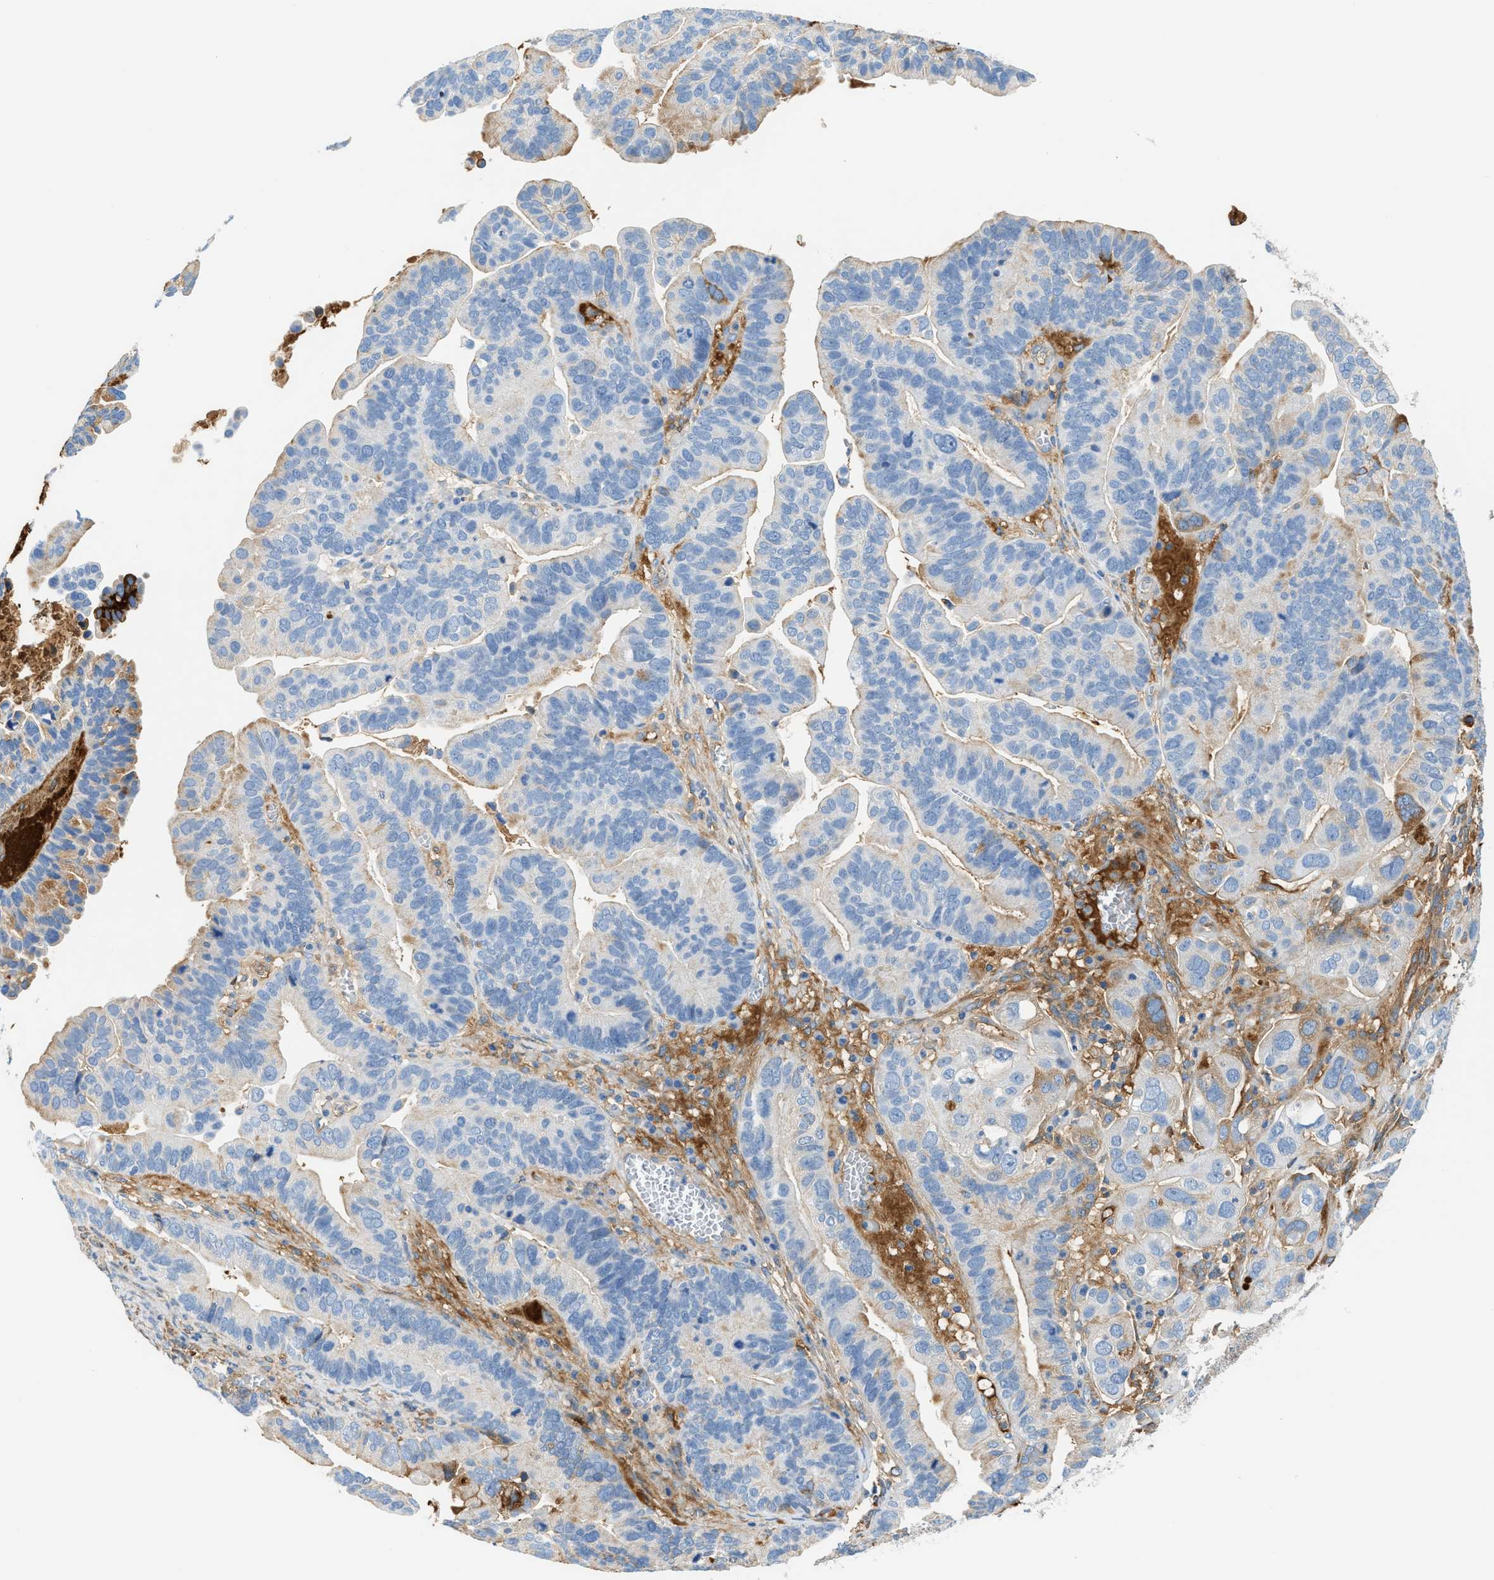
{"staining": {"intensity": "moderate", "quantity": "25%-75%", "location": "cytoplasmic/membranous"}, "tissue": "ovarian cancer", "cell_type": "Tumor cells", "image_type": "cancer", "snomed": [{"axis": "morphology", "description": "Cystadenocarcinoma, serous, NOS"}, {"axis": "topography", "description": "Ovary"}], "caption": "High-magnification brightfield microscopy of ovarian cancer stained with DAB (3,3'-diaminobenzidine) (brown) and counterstained with hematoxylin (blue). tumor cells exhibit moderate cytoplasmic/membranous staining is present in approximately25%-75% of cells.", "gene": "CFI", "patient": {"sex": "female", "age": 56}}